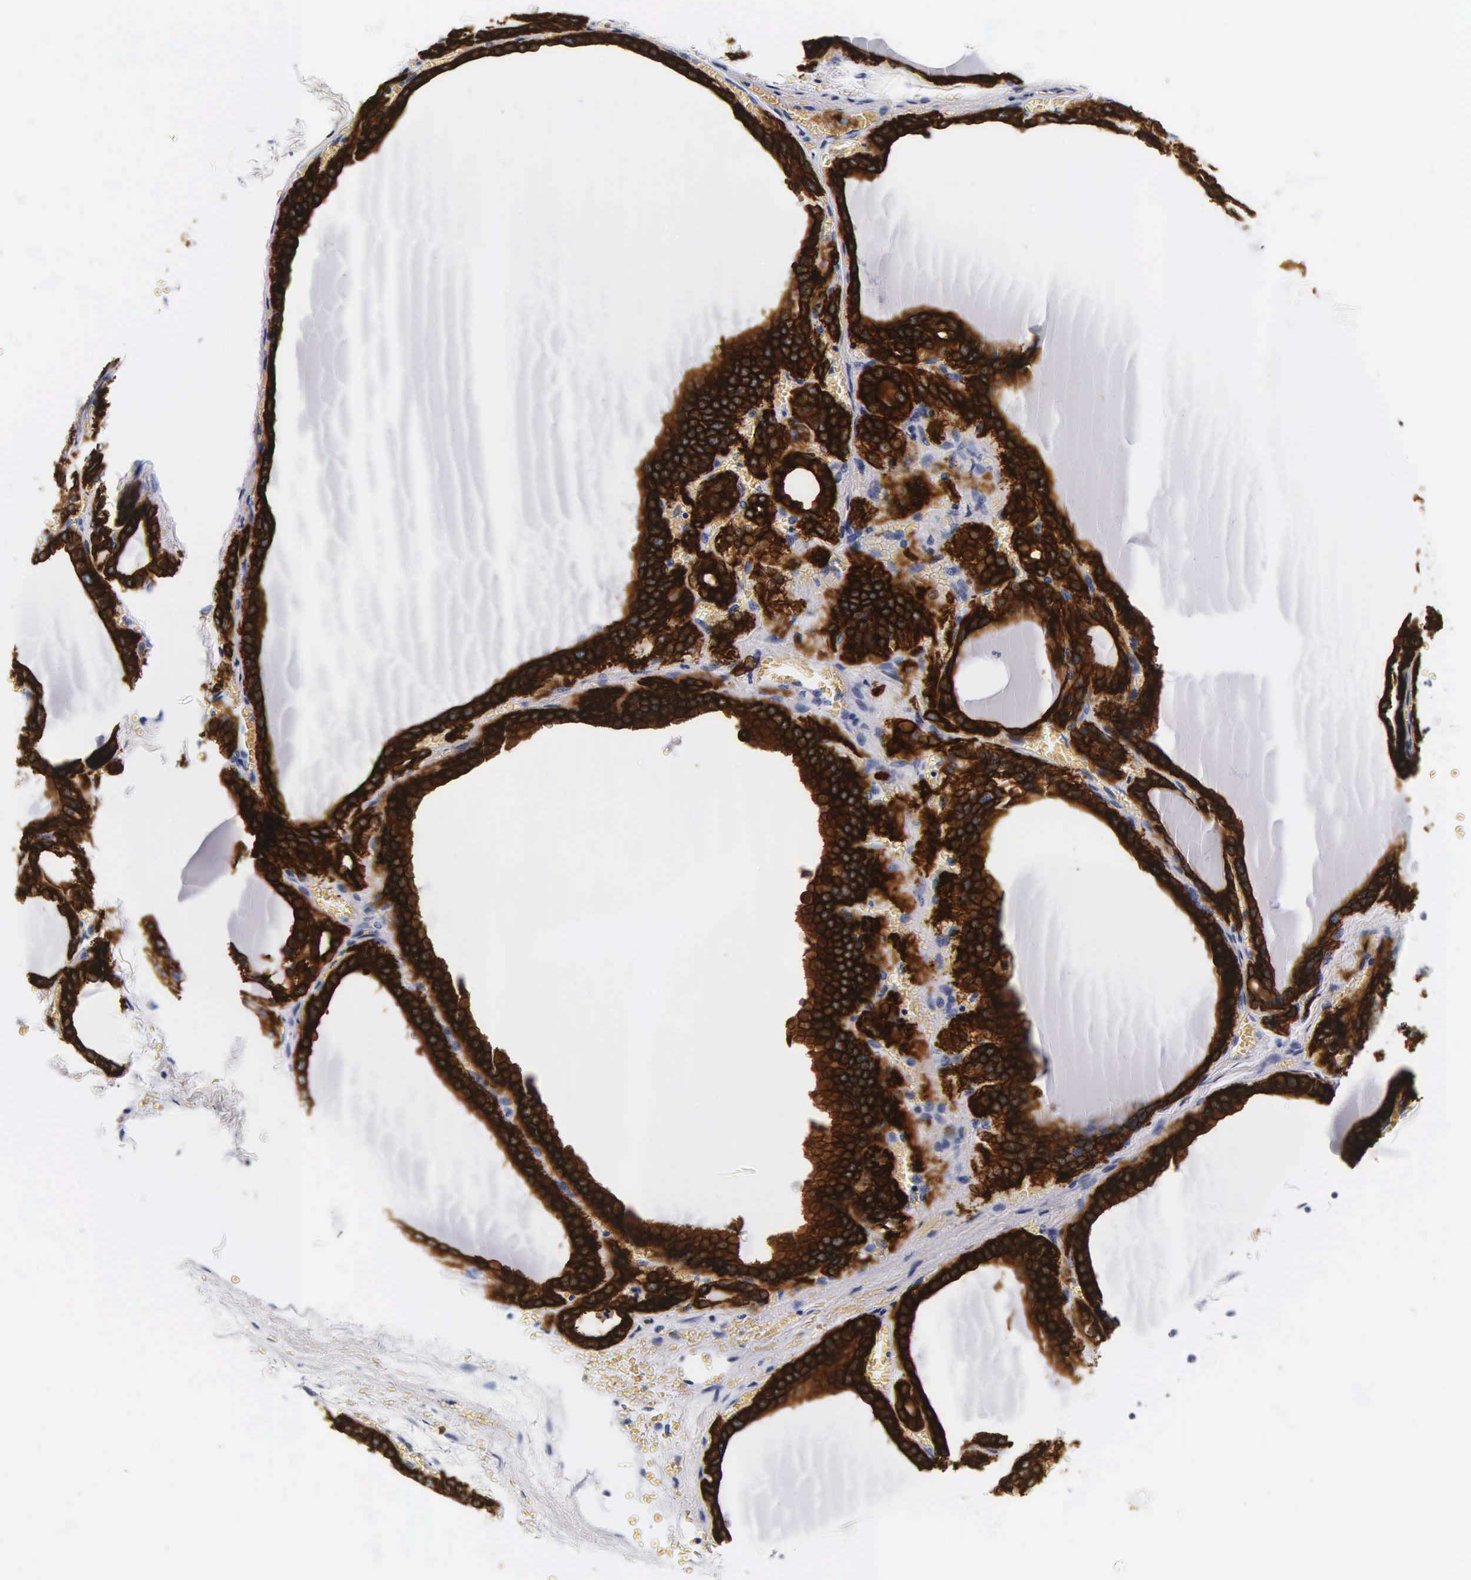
{"staining": {"intensity": "strong", "quantity": ">75%", "location": "cytoplasmic/membranous"}, "tissue": "thyroid gland", "cell_type": "Glandular cells", "image_type": "normal", "snomed": [{"axis": "morphology", "description": "Normal tissue, NOS"}, {"axis": "topography", "description": "Thyroid gland"}], "caption": "This histopathology image exhibits immunohistochemistry (IHC) staining of benign human thyroid gland, with high strong cytoplasmic/membranous positivity in about >75% of glandular cells.", "gene": "KRT18", "patient": {"sex": "female", "age": 55}}